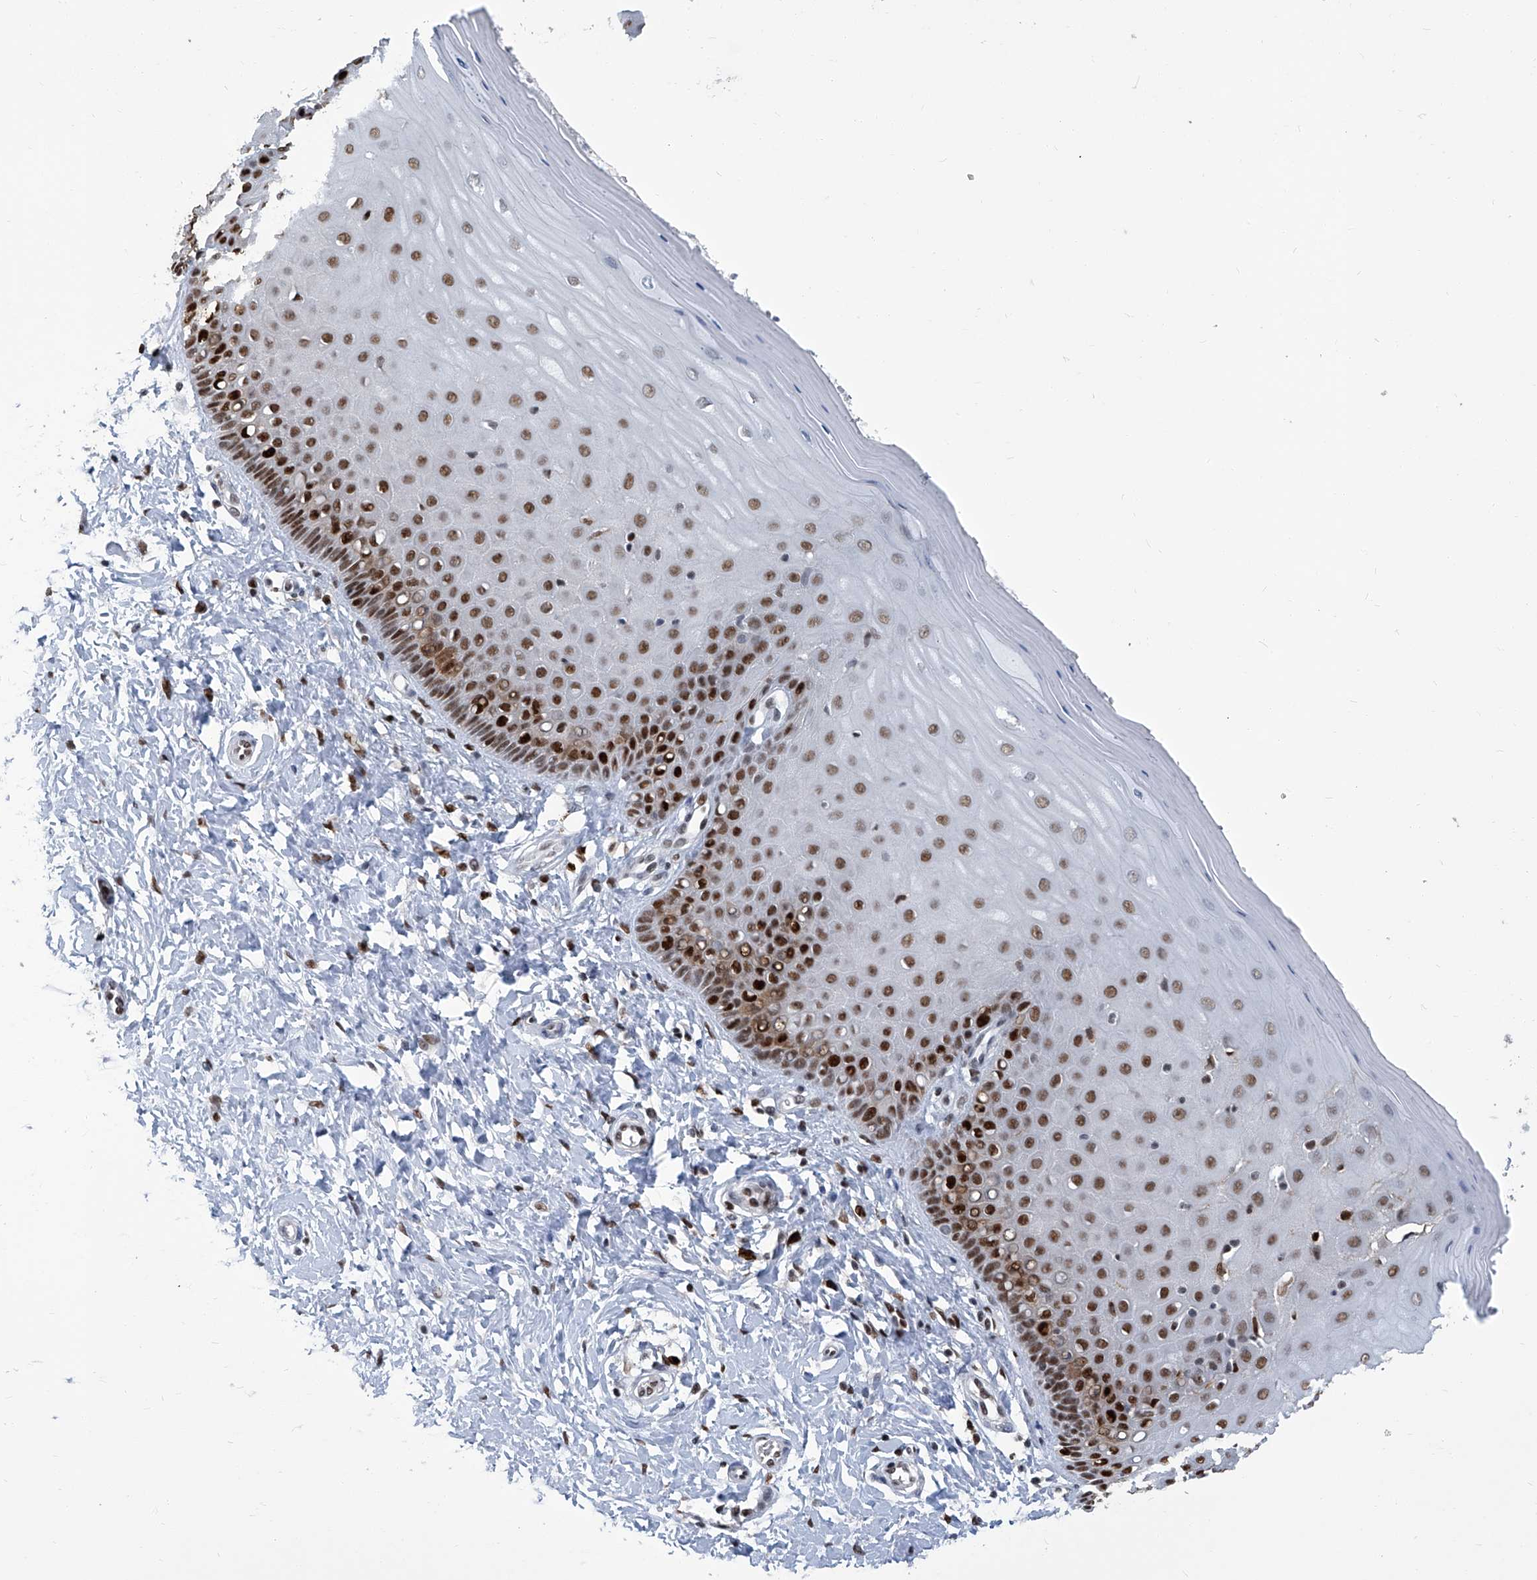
{"staining": {"intensity": "strong", "quantity": ">75%", "location": "nuclear"}, "tissue": "cervix", "cell_type": "Glandular cells", "image_type": "normal", "snomed": [{"axis": "morphology", "description": "Normal tissue, NOS"}, {"axis": "topography", "description": "Cervix"}], "caption": "Cervix stained with a brown dye exhibits strong nuclear positive expression in about >75% of glandular cells.", "gene": "PCNA", "patient": {"sex": "female", "age": 55}}